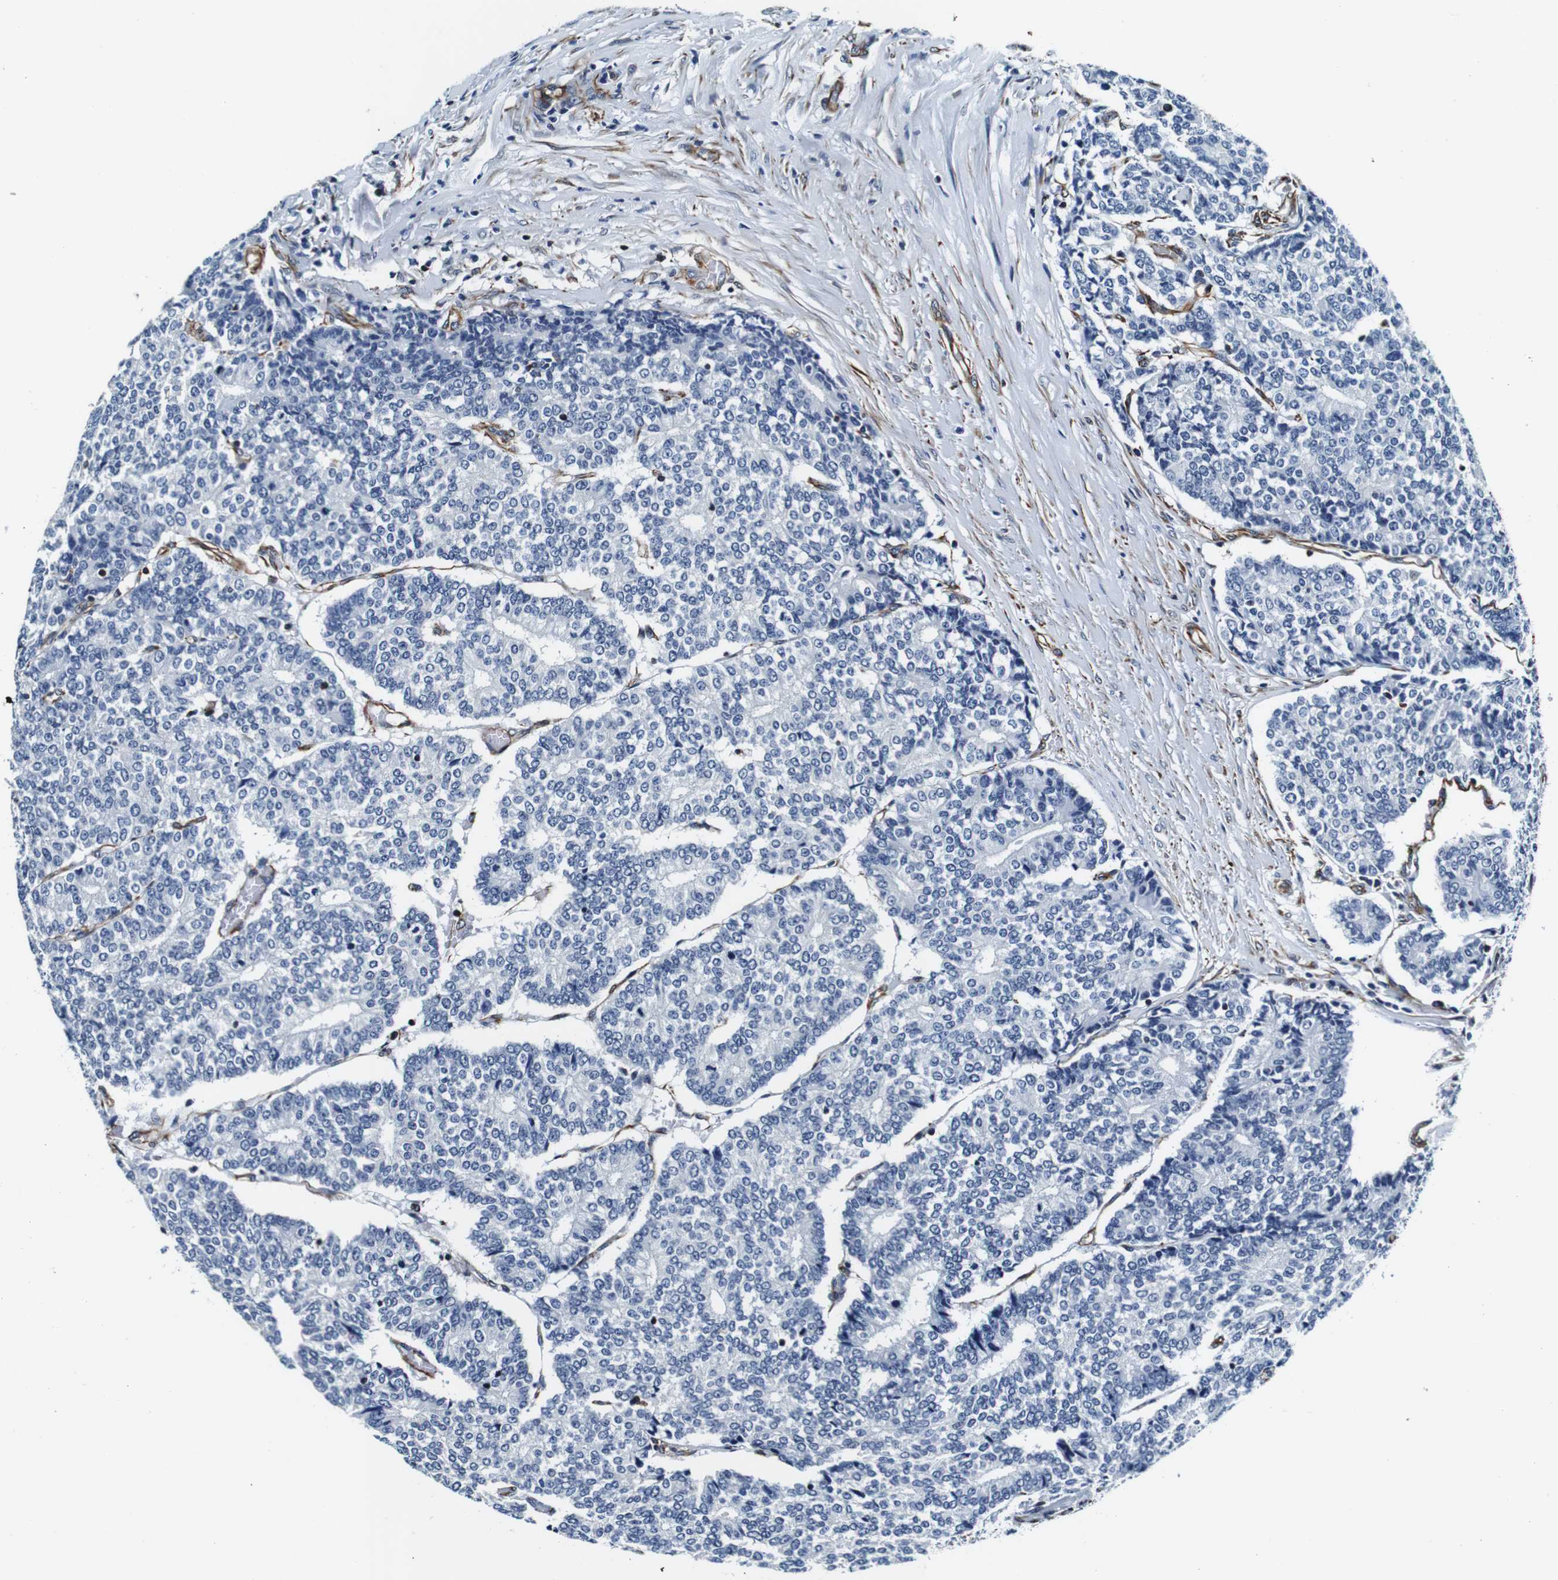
{"staining": {"intensity": "negative", "quantity": "none", "location": "none"}, "tissue": "prostate cancer", "cell_type": "Tumor cells", "image_type": "cancer", "snomed": [{"axis": "morphology", "description": "Normal tissue, NOS"}, {"axis": "morphology", "description": "Adenocarcinoma, High grade"}, {"axis": "topography", "description": "Prostate"}, {"axis": "topography", "description": "Seminal veicle"}], "caption": "Tumor cells are negative for protein expression in human prostate high-grade adenocarcinoma.", "gene": "GJE1", "patient": {"sex": "male", "age": 55}}